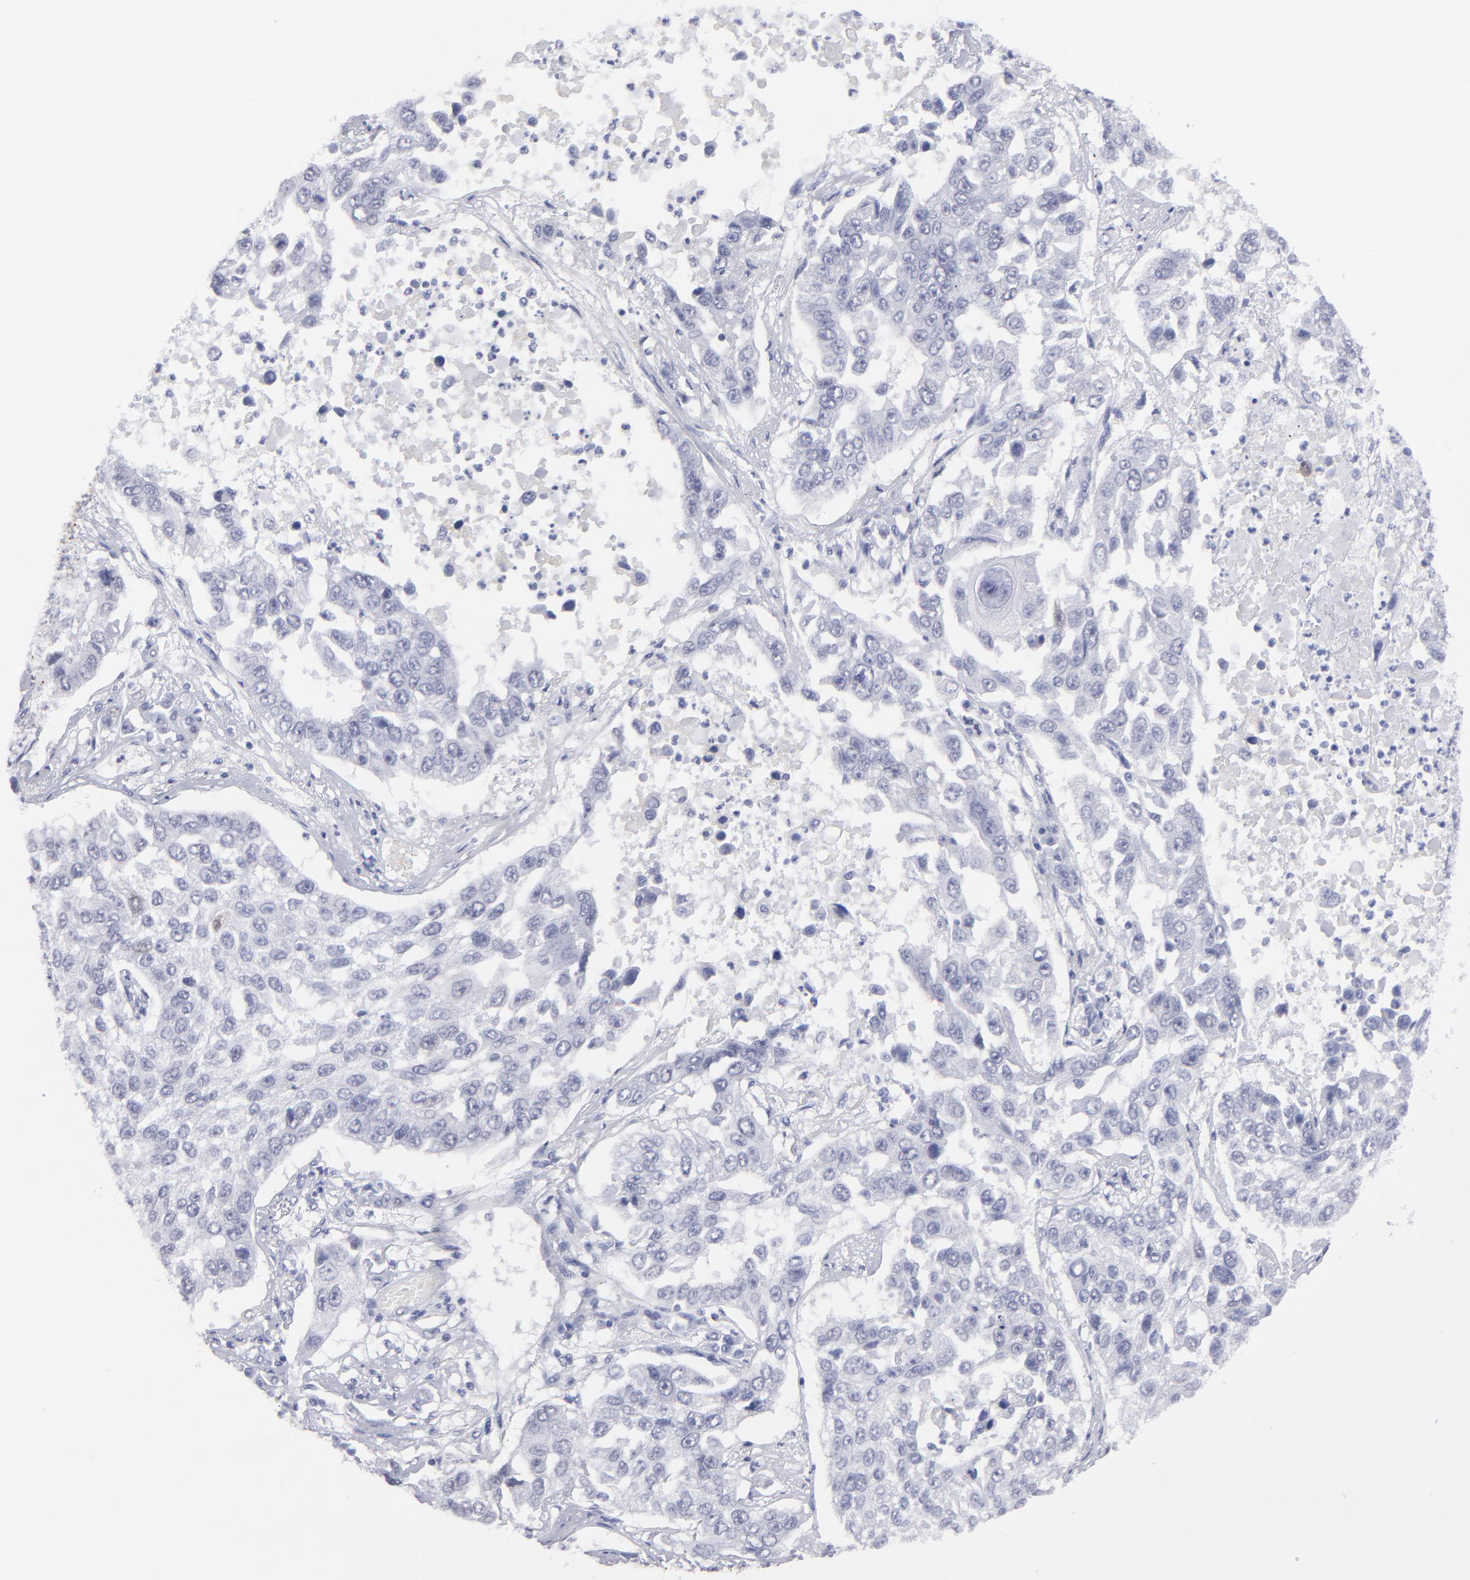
{"staining": {"intensity": "negative", "quantity": "none", "location": "none"}, "tissue": "lung cancer", "cell_type": "Tumor cells", "image_type": "cancer", "snomed": [{"axis": "morphology", "description": "Squamous cell carcinoma, NOS"}, {"axis": "topography", "description": "Lung"}], "caption": "IHC image of neoplastic tissue: squamous cell carcinoma (lung) stained with DAB shows no significant protein expression in tumor cells. (DAB immunohistochemistry (IHC) with hematoxylin counter stain).", "gene": "ALDOB", "patient": {"sex": "male", "age": 71}}